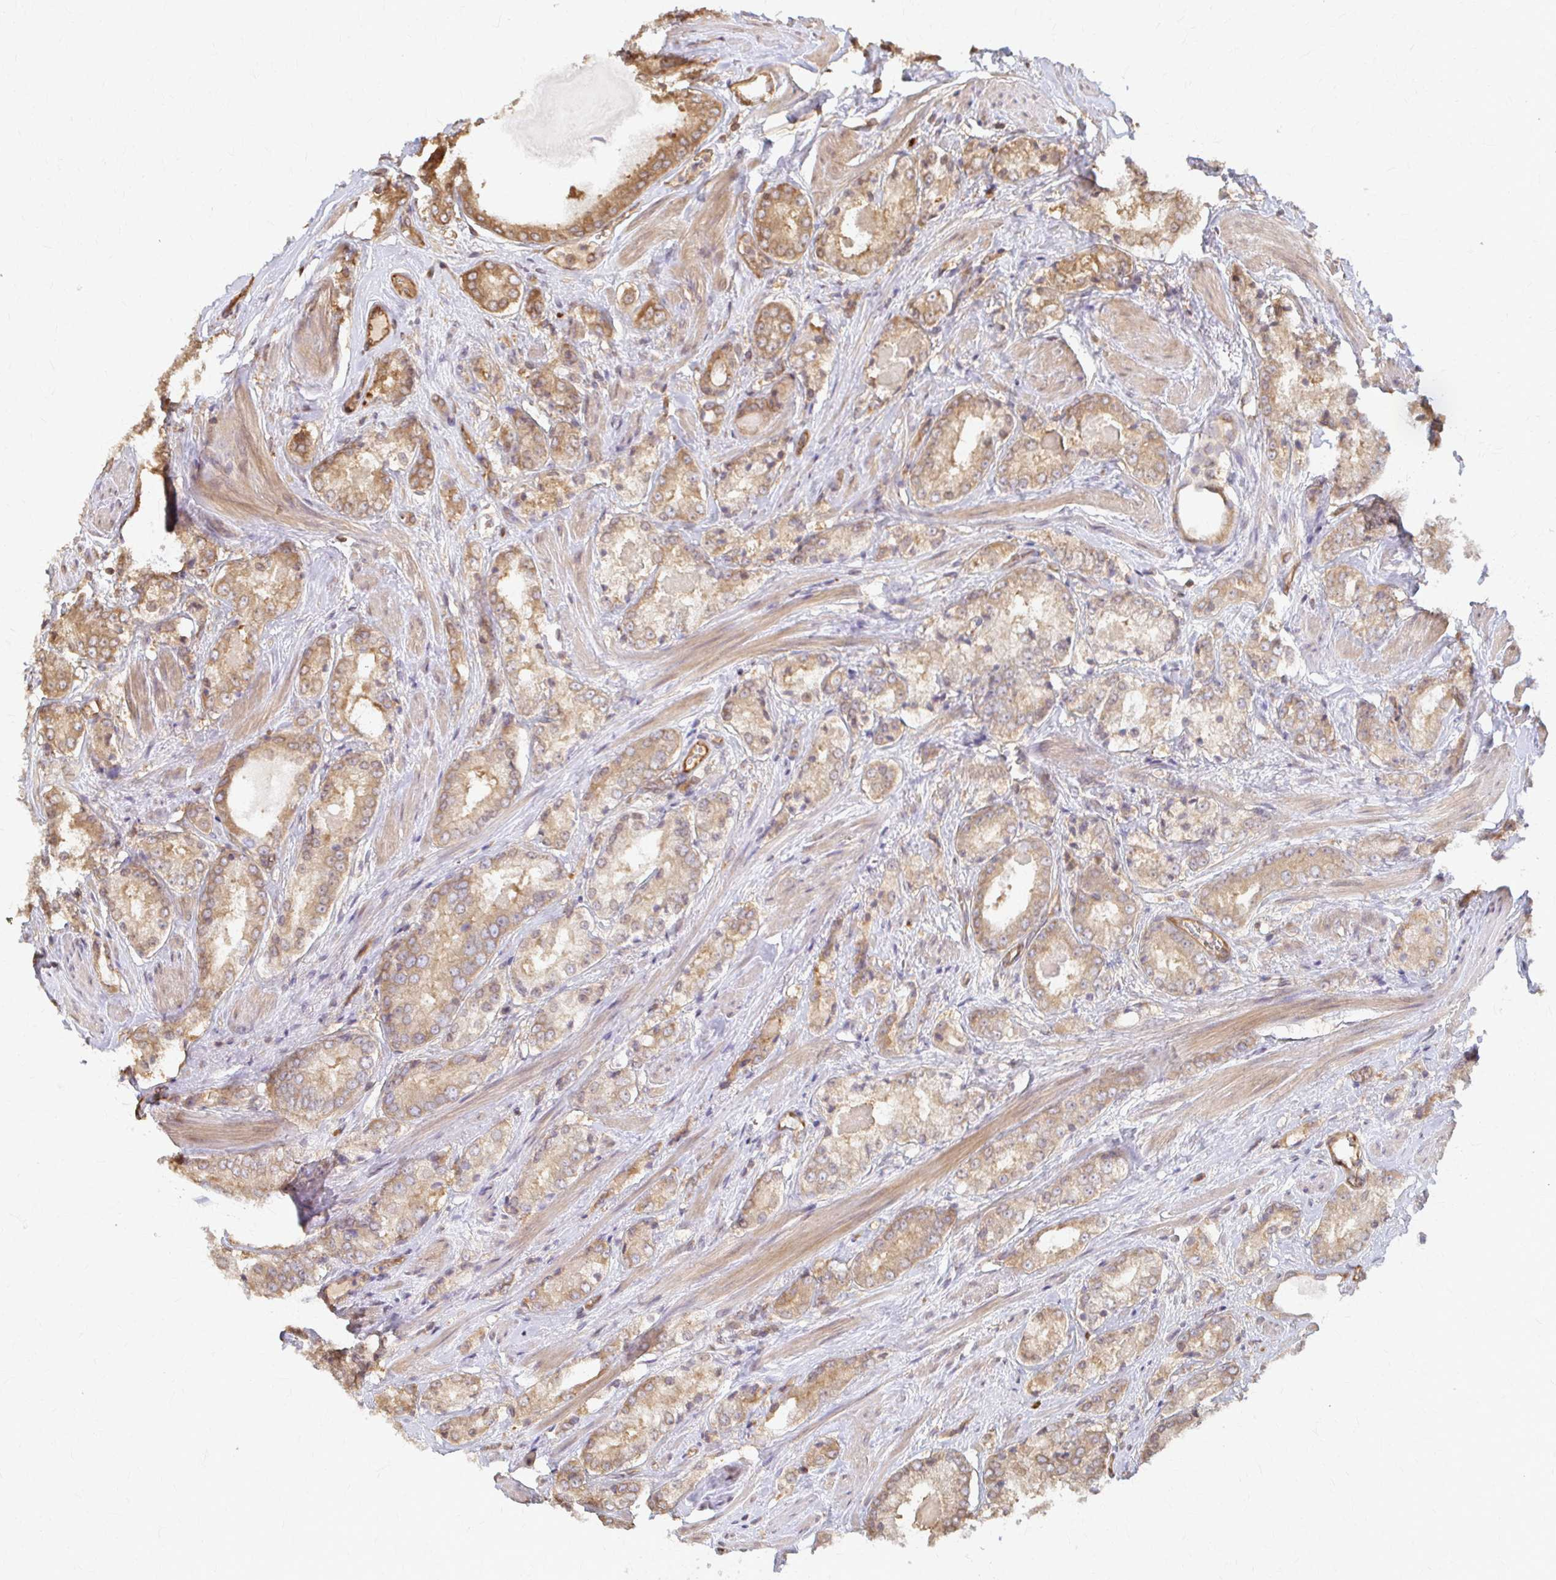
{"staining": {"intensity": "moderate", "quantity": "25%-75%", "location": "cytoplasmic/membranous"}, "tissue": "prostate cancer", "cell_type": "Tumor cells", "image_type": "cancer", "snomed": [{"axis": "morphology", "description": "Adenocarcinoma, NOS"}, {"axis": "morphology", "description": "Adenocarcinoma, Low grade"}, {"axis": "topography", "description": "Prostate"}], "caption": "Immunohistochemical staining of human adenocarcinoma (prostate) demonstrates moderate cytoplasmic/membranous protein expression in about 25%-75% of tumor cells.", "gene": "ARHGAP35", "patient": {"sex": "male", "age": 68}}